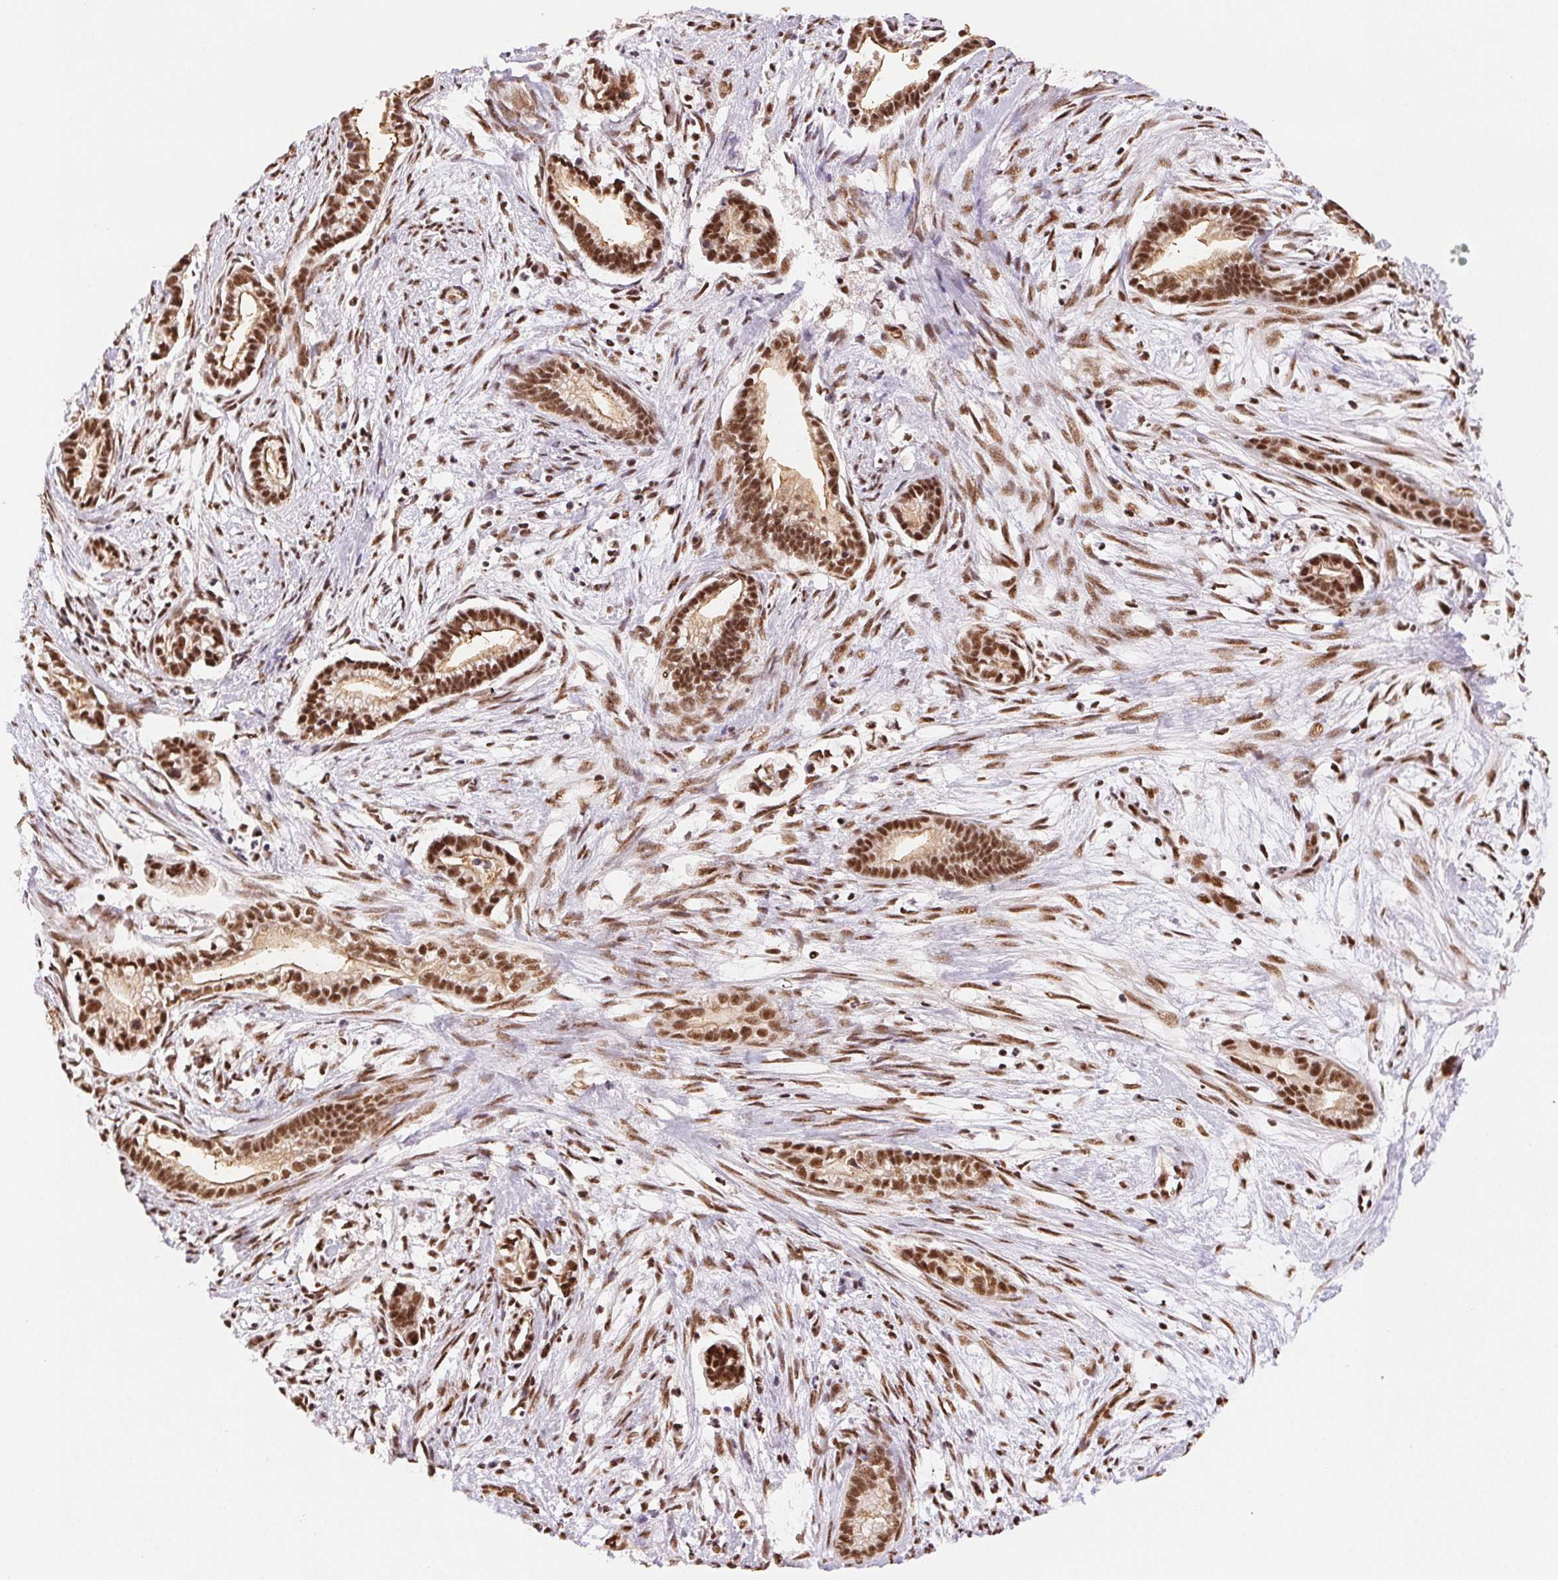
{"staining": {"intensity": "strong", "quantity": ">75%", "location": "nuclear"}, "tissue": "cervical cancer", "cell_type": "Tumor cells", "image_type": "cancer", "snomed": [{"axis": "morphology", "description": "Adenocarcinoma, NOS"}, {"axis": "topography", "description": "Cervix"}], "caption": "IHC photomicrograph of human cervical adenocarcinoma stained for a protein (brown), which demonstrates high levels of strong nuclear staining in approximately >75% of tumor cells.", "gene": "IK", "patient": {"sex": "female", "age": 62}}